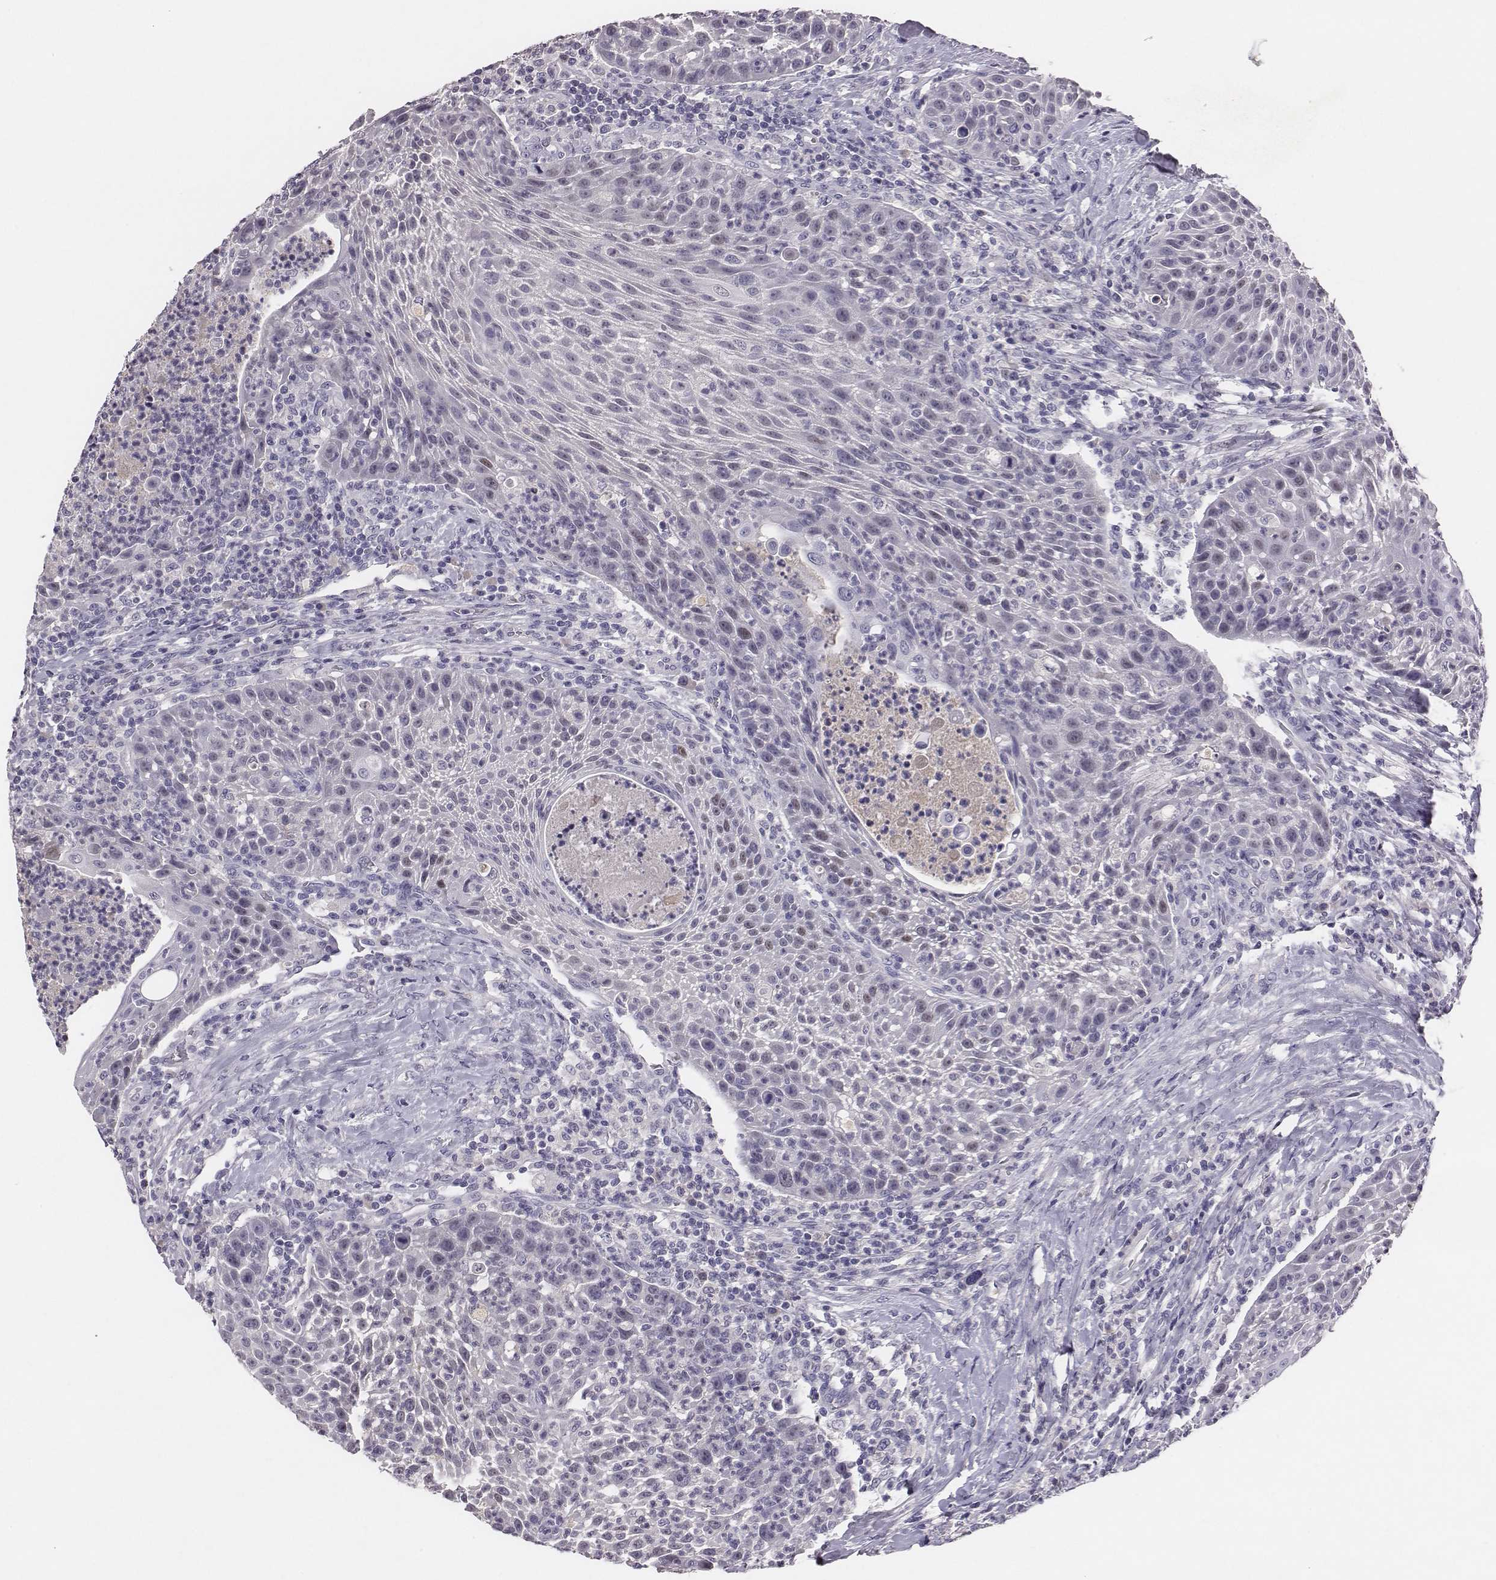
{"staining": {"intensity": "negative", "quantity": "none", "location": "none"}, "tissue": "head and neck cancer", "cell_type": "Tumor cells", "image_type": "cancer", "snomed": [{"axis": "morphology", "description": "Squamous cell carcinoma, NOS"}, {"axis": "topography", "description": "Head-Neck"}], "caption": "Immunohistochemistry micrograph of neoplastic tissue: head and neck squamous cell carcinoma stained with DAB (3,3'-diaminobenzidine) exhibits no significant protein positivity in tumor cells.", "gene": "EN1", "patient": {"sex": "male", "age": 69}}